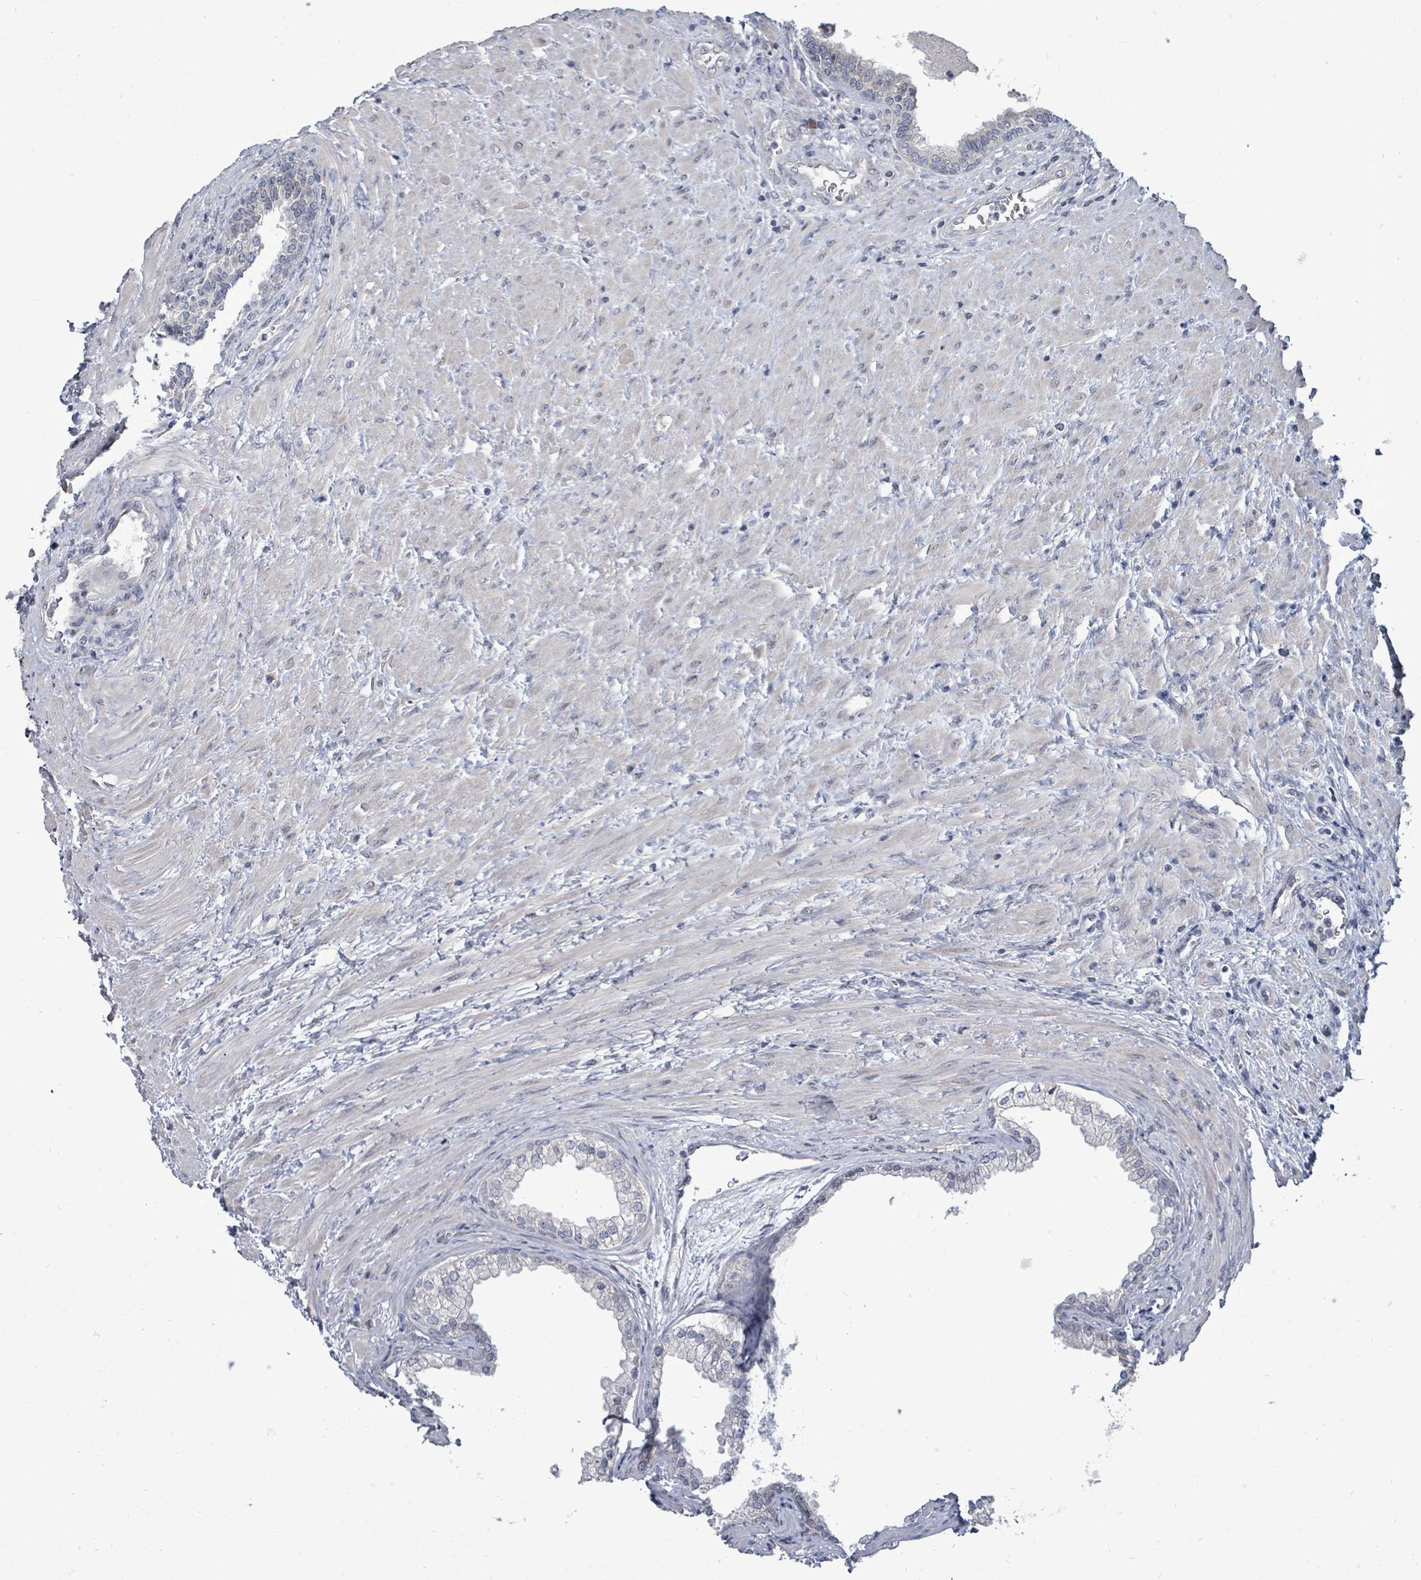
{"staining": {"intensity": "negative", "quantity": "none", "location": "none"}, "tissue": "prostate", "cell_type": "Glandular cells", "image_type": "normal", "snomed": [{"axis": "morphology", "description": "Normal tissue, NOS"}, {"axis": "topography", "description": "Prostate"}], "caption": "Human prostate stained for a protein using IHC demonstrates no expression in glandular cells.", "gene": "POMGNT2", "patient": {"sex": "male", "age": 76}}